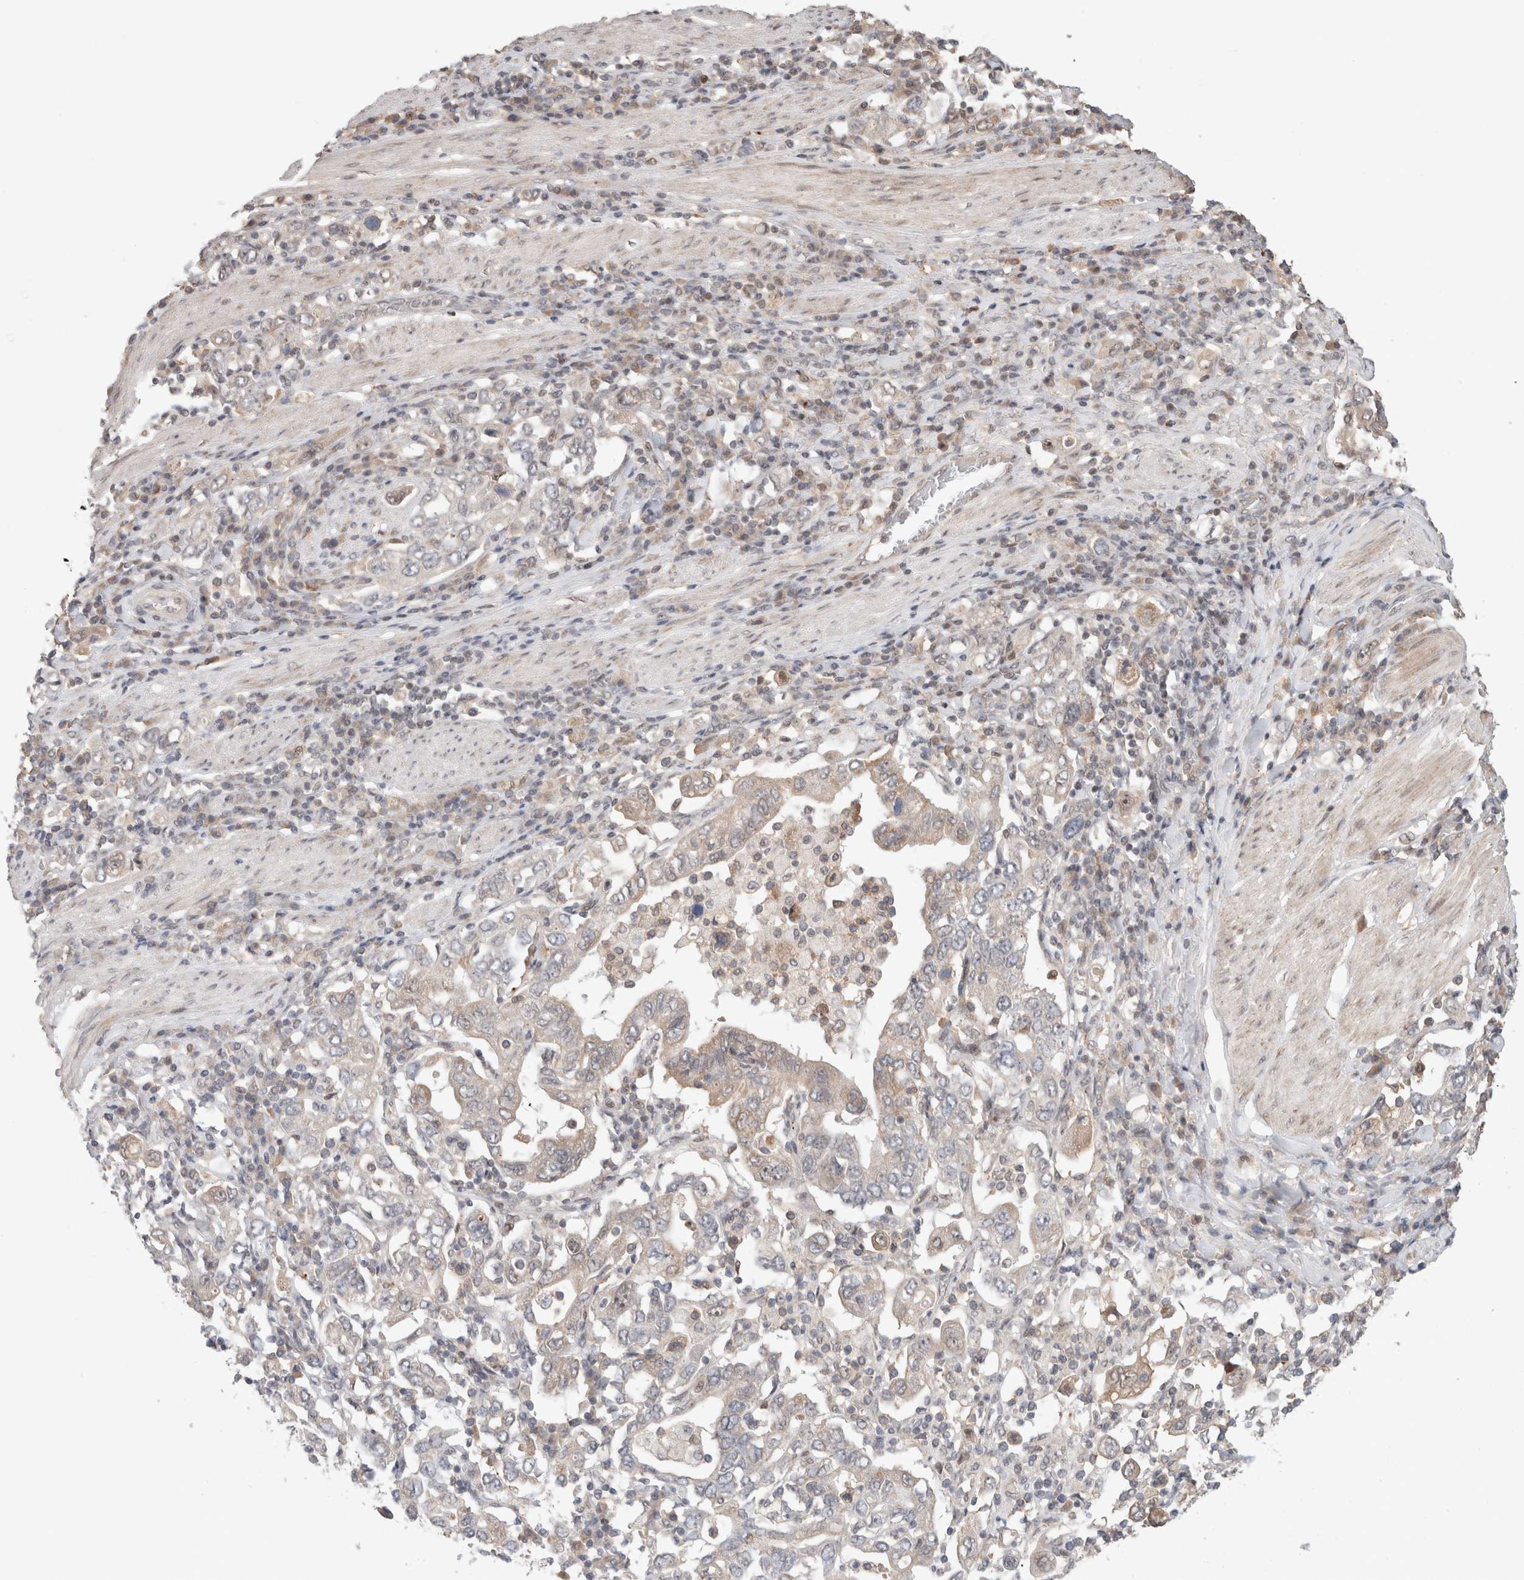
{"staining": {"intensity": "weak", "quantity": "<25%", "location": "cytoplasmic/membranous"}, "tissue": "stomach cancer", "cell_type": "Tumor cells", "image_type": "cancer", "snomed": [{"axis": "morphology", "description": "Adenocarcinoma, NOS"}, {"axis": "topography", "description": "Stomach, upper"}], "caption": "IHC micrograph of neoplastic tissue: adenocarcinoma (stomach) stained with DAB exhibits no significant protein staining in tumor cells.", "gene": "SYDE2", "patient": {"sex": "male", "age": 62}}